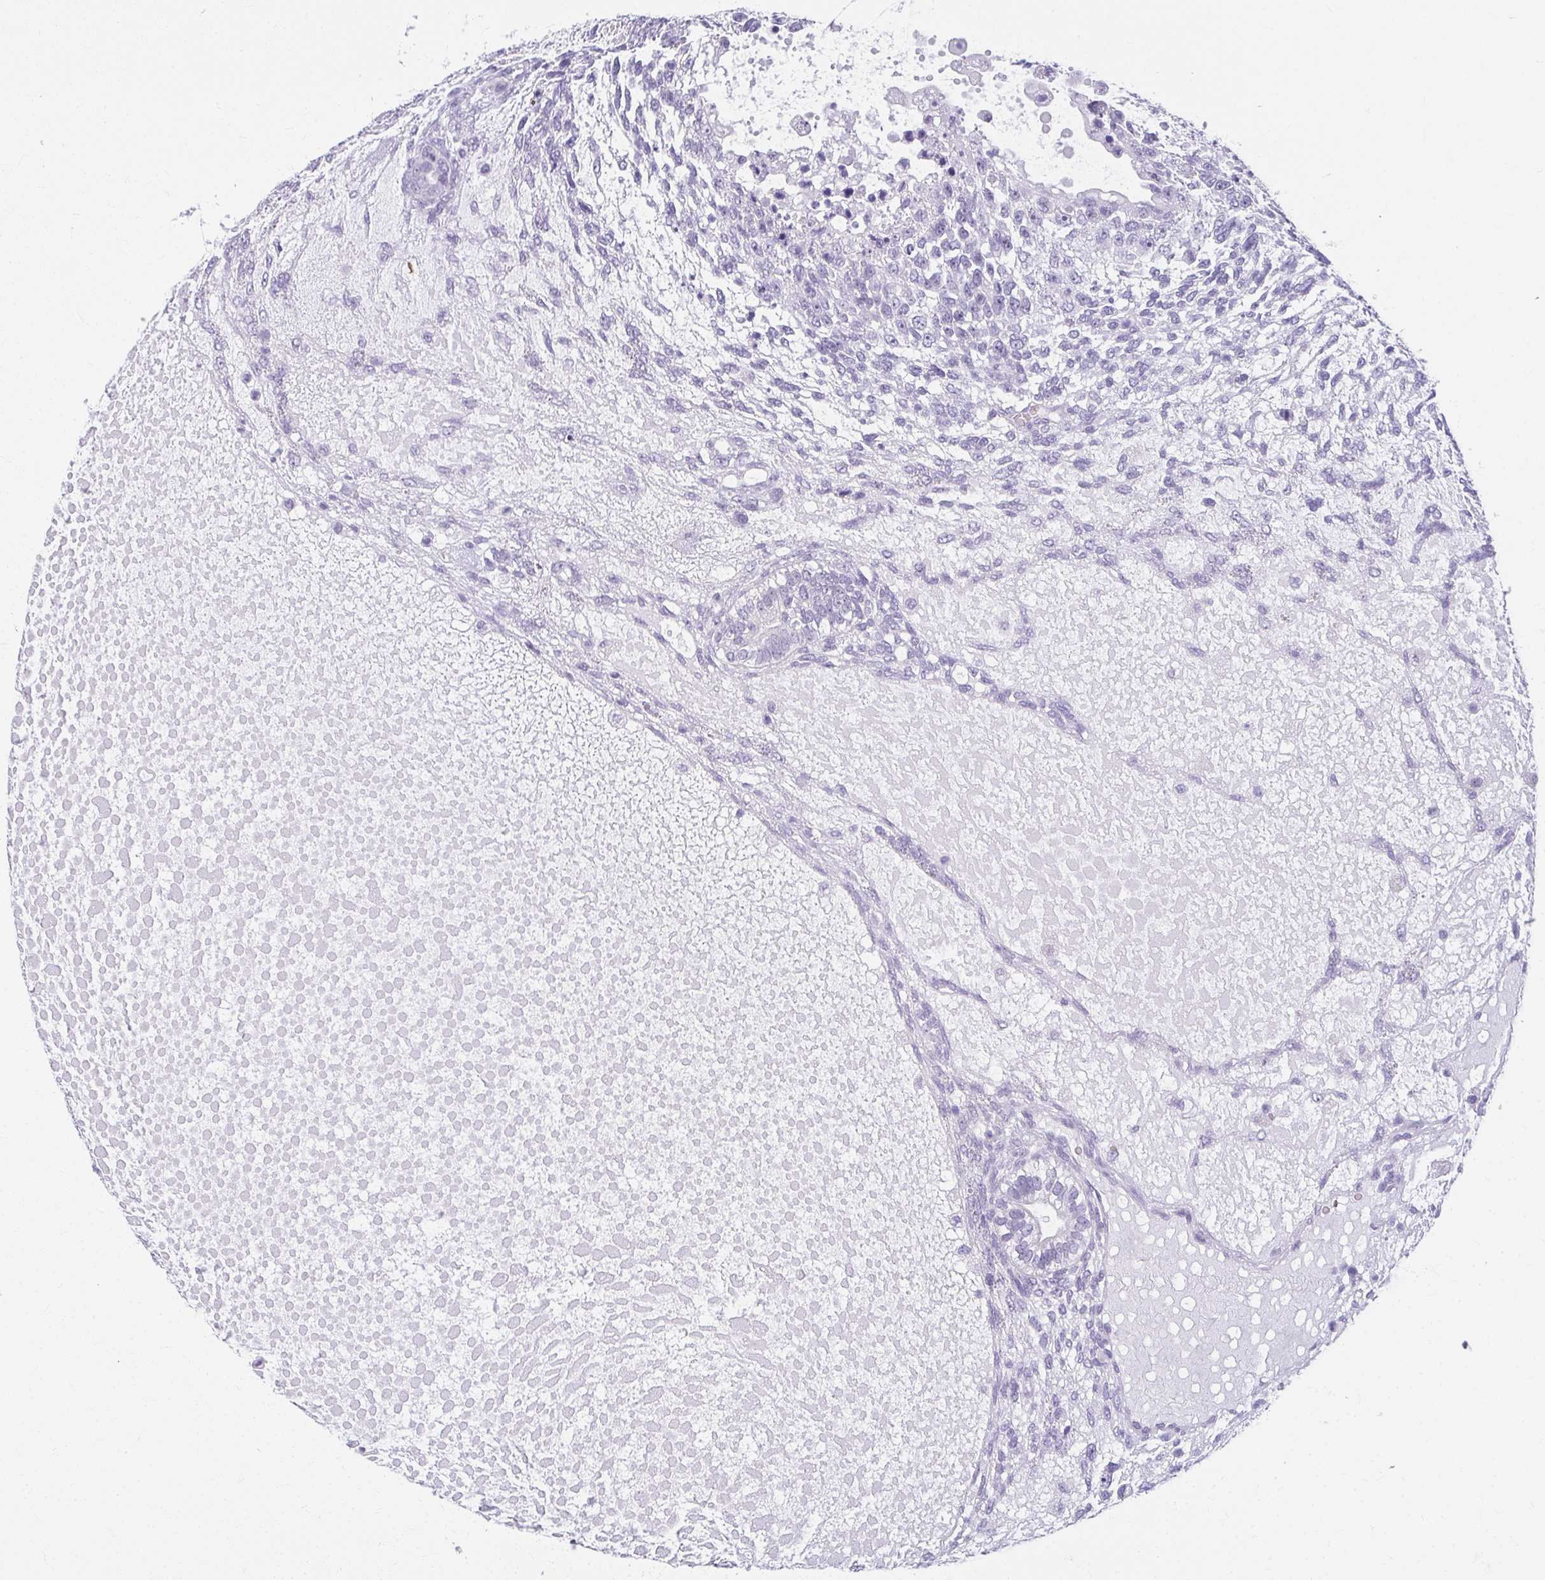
{"staining": {"intensity": "negative", "quantity": "none", "location": "none"}, "tissue": "testis cancer", "cell_type": "Tumor cells", "image_type": "cancer", "snomed": [{"axis": "morphology", "description": "Carcinoma, Embryonal, NOS"}, {"axis": "topography", "description": "Testis"}], "caption": "Embryonal carcinoma (testis) stained for a protein using IHC shows no positivity tumor cells.", "gene": "MOBP", "patient": {"sex": "male", "age": 23}}